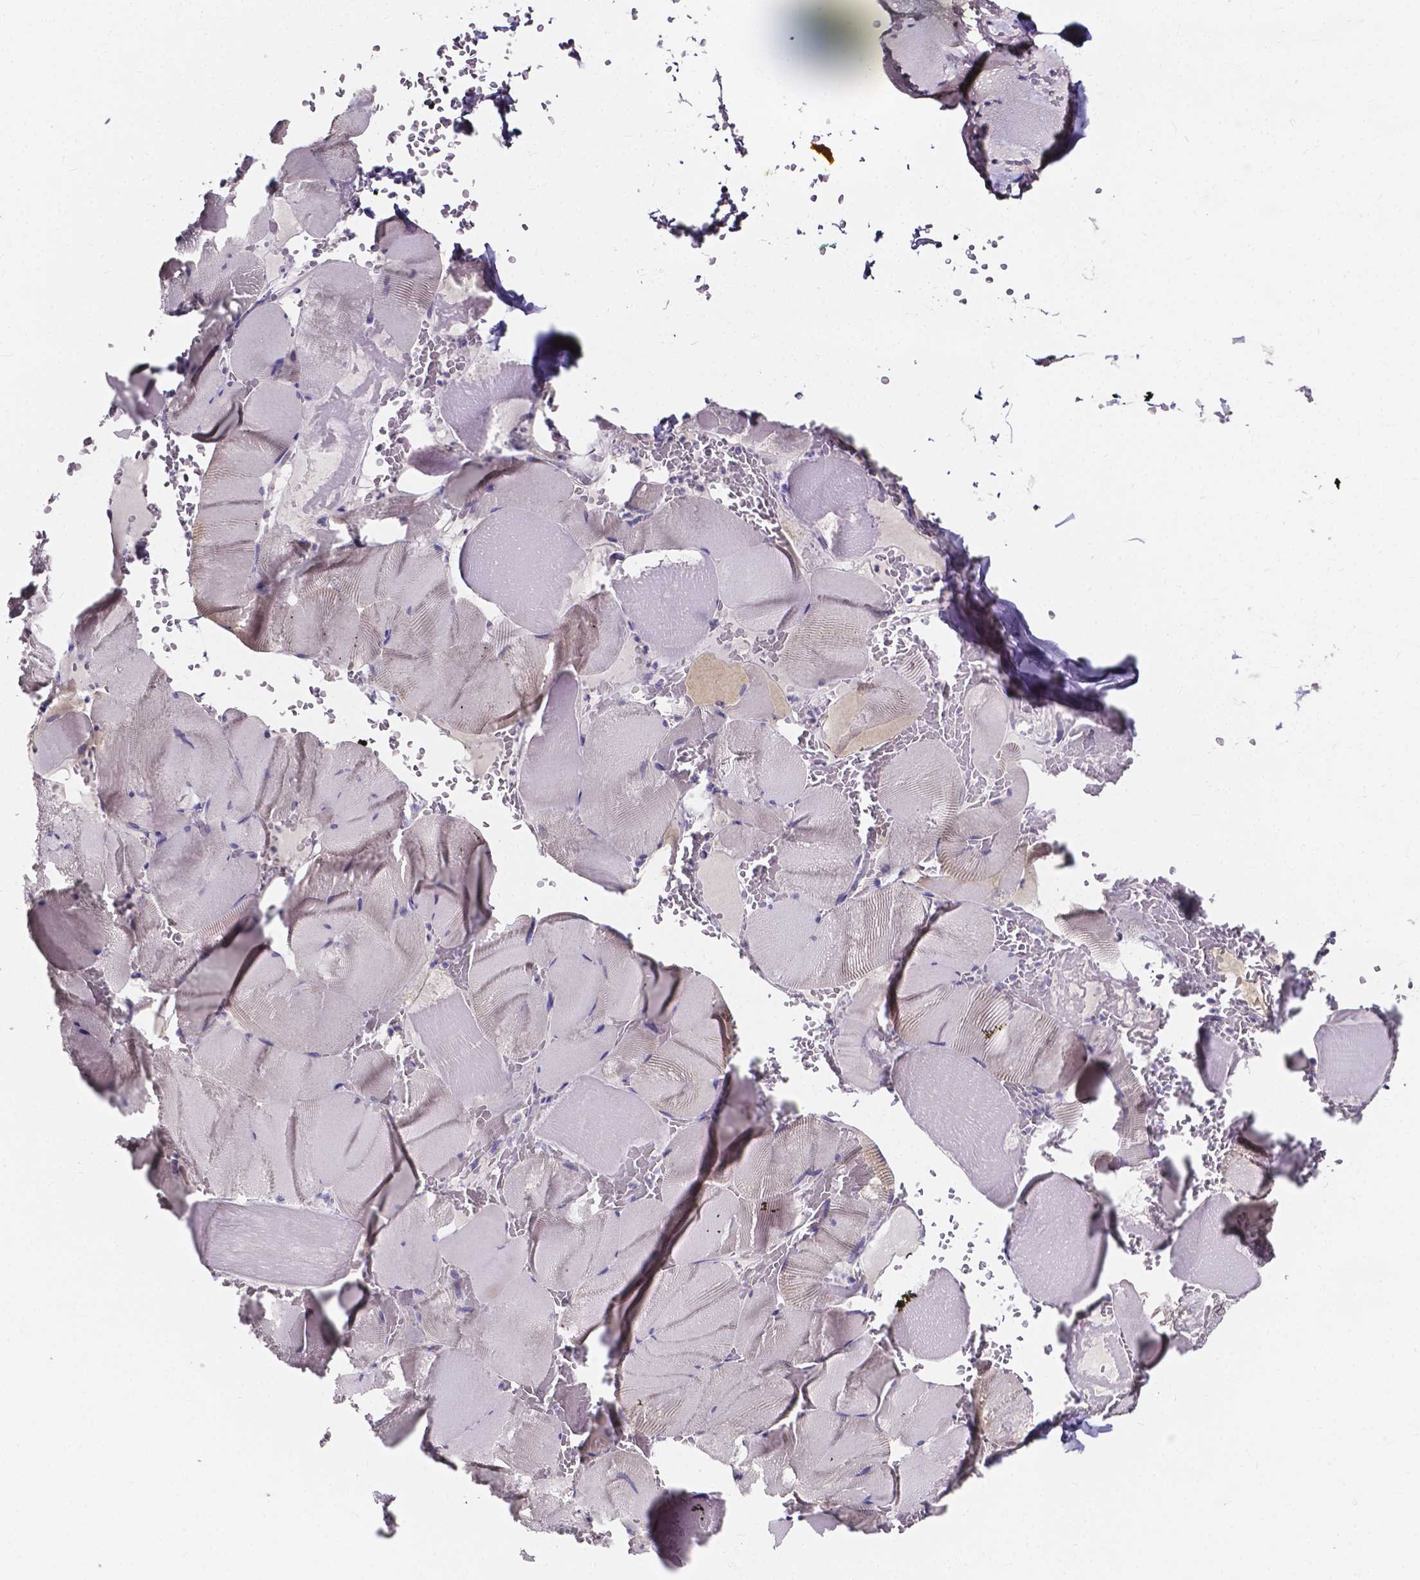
{"staining": {"intensity": "negative", "quantity": "none", "location": "none"}, "tissue": "skeletal muscle", "cell_type": "Myocytes", "image_type": "normal", "snomed": [{"axis": "morphology", "description": "Normal tissue, NOS"}, {"axis": "topography", "description": "Skeletal muscle"}], "caption": "Myocytes are negative for brown protein staining in benign skeletal muscle. The staining is performed using DAB brown chromogen with nuclei counter-stained in using hematoxylin.", "gene": "SPOCD1", "patient": {"sex": "male", "age": 56}}